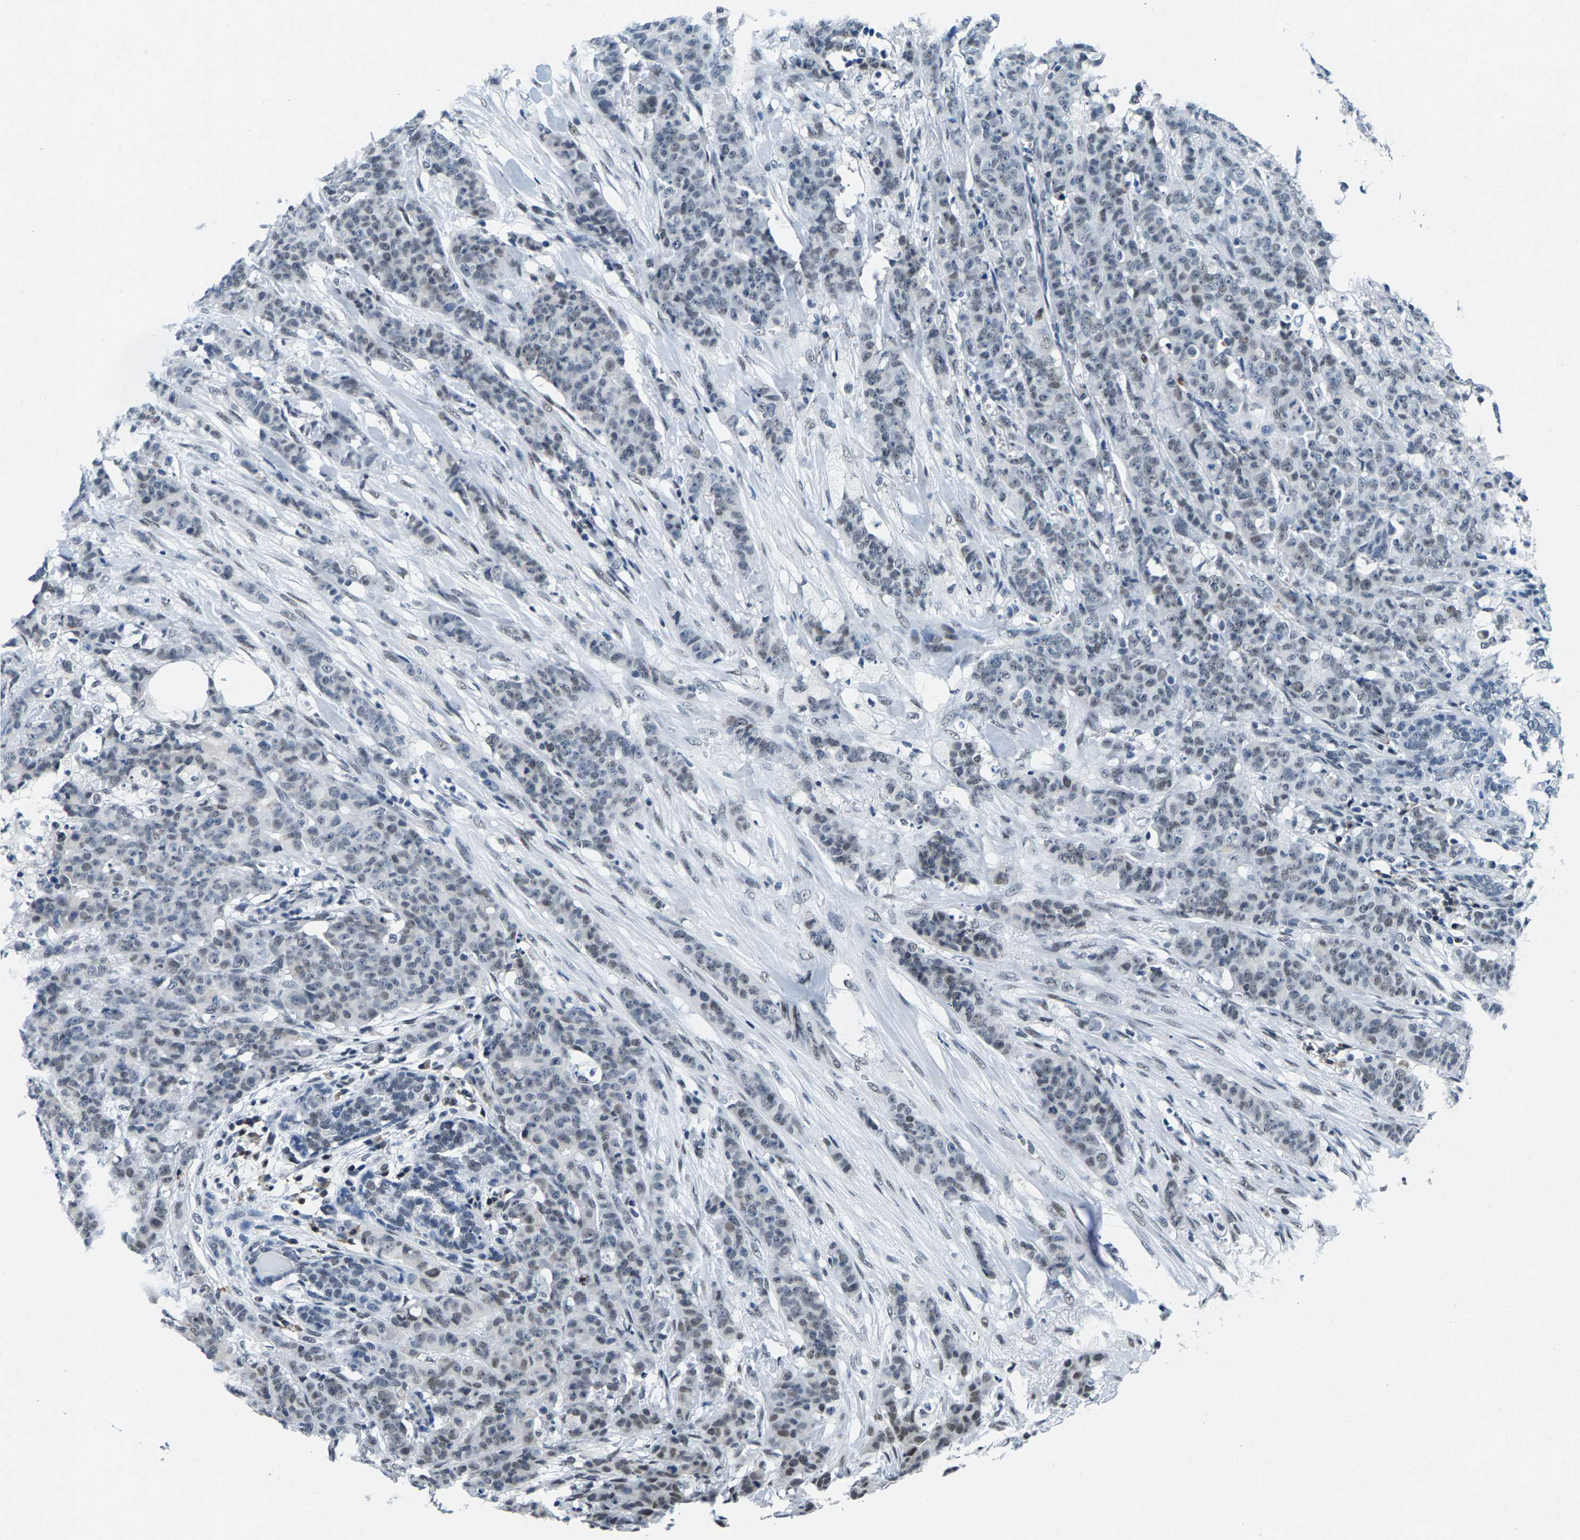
{"staining": {"intensity": "weak", "quantity": "<25%", "location": "nuclear"}, "tissue": "breast cancer", "cell_type": "Tumor cells", "image_type": "cancer", "snomed": [{"axis": "morphology", "description": "Normal tissue, NOS"}, {"axis": "morphology", "description": "Duct carcinoma"}, {"axis": "topography", "description": "Breast"}], "caption": "Immunohistochemical staining of breast invasive ductal carcinoma demonstrates no significant positivity in tumor cells.", "gene": "ATF2", "patient": {"sex": "female", "age": 40}}